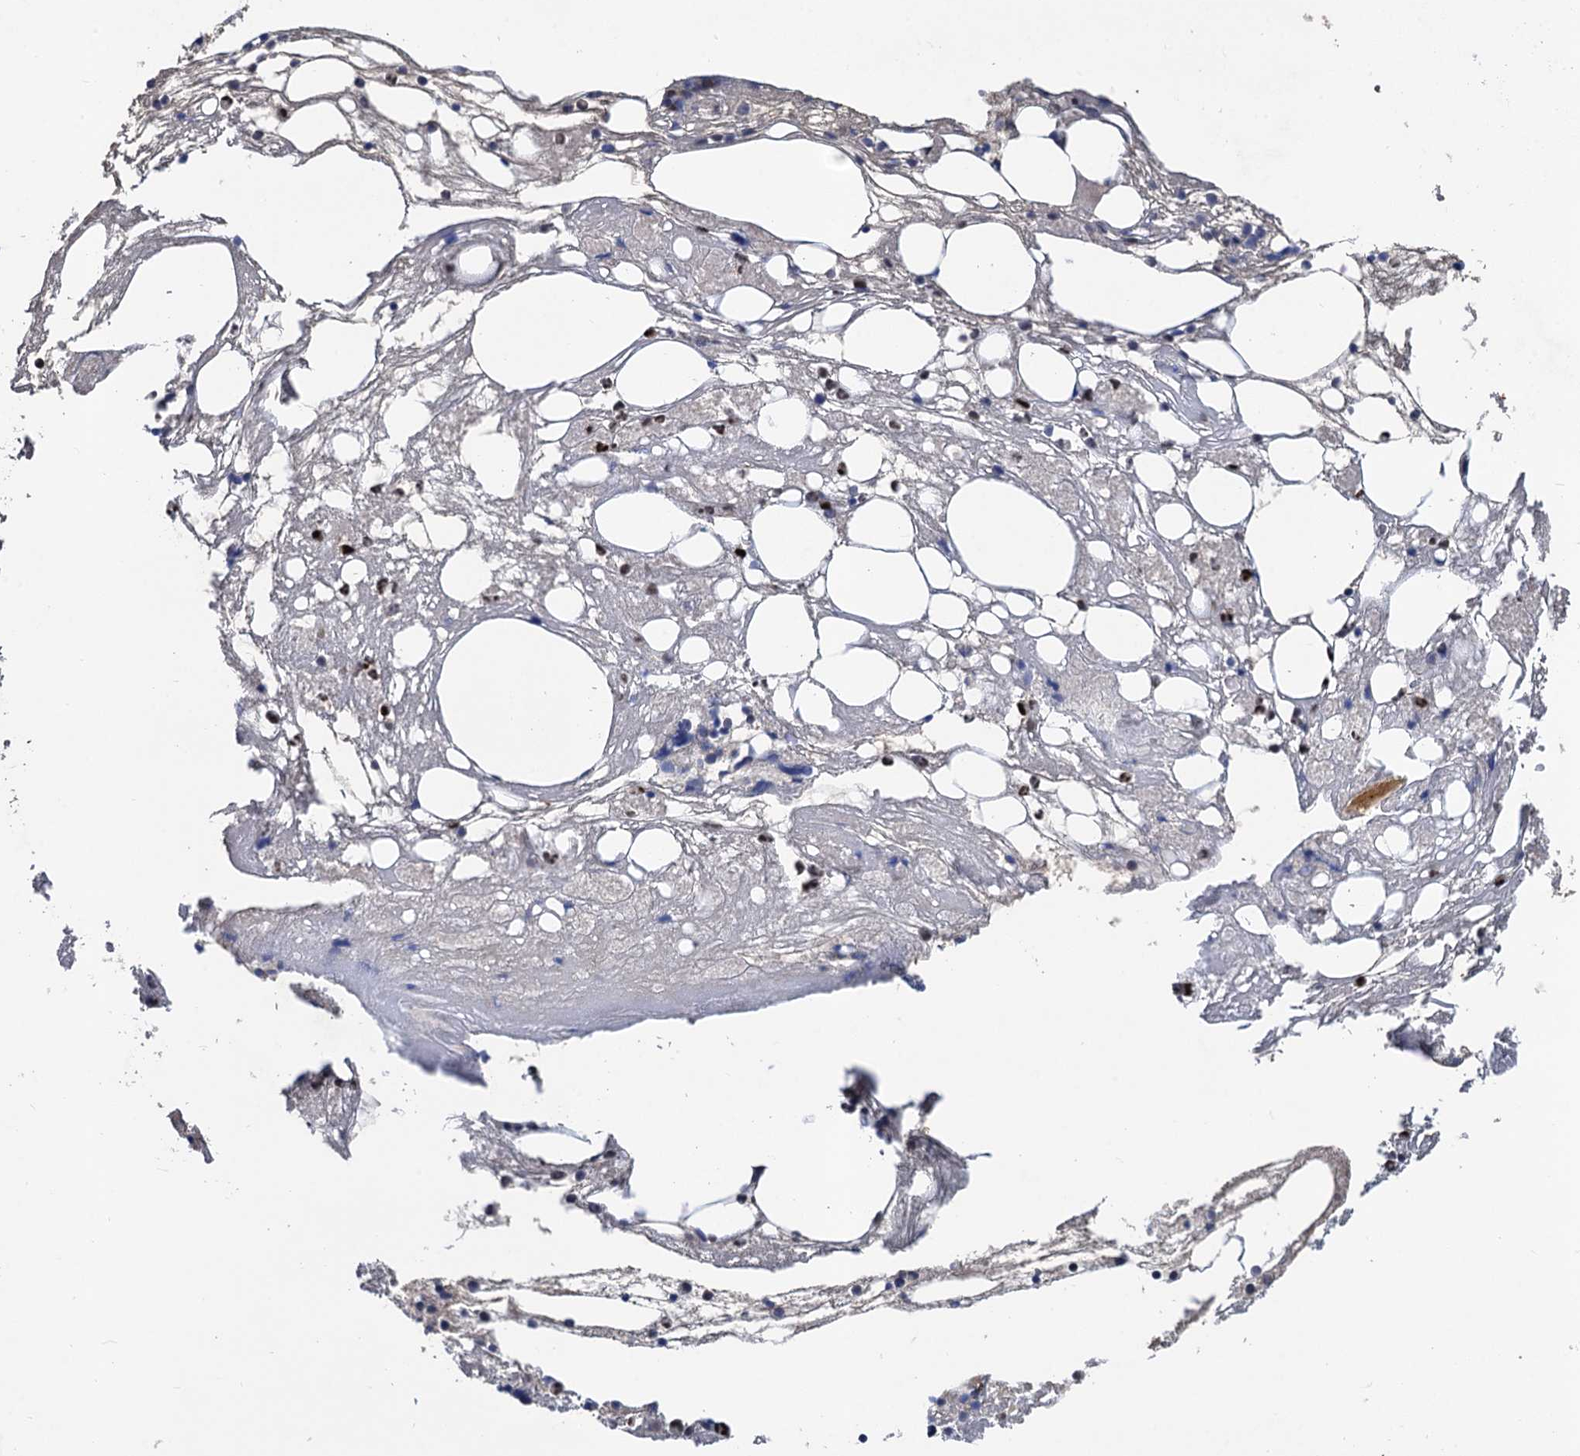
{"staining": {"intensity": "weak", "quantity": "<25%", "location": "nuclear"}, "tissue": "bone marrow", "cell_type": "Hematopoietic cells", "image_type": "normal", "snomed": [{"axis": "morphology", "description": "Normal tissue, NOS"}, {"axis": "topography", "description": "Bone marrow"}], "caption": "The photomicrograph displays no staining of hematopoietic cells in normal bone marrow. Nuclei are stained in blue.", "gene": "TSEN34", "patient": {"sex": "male", "age": 78}}